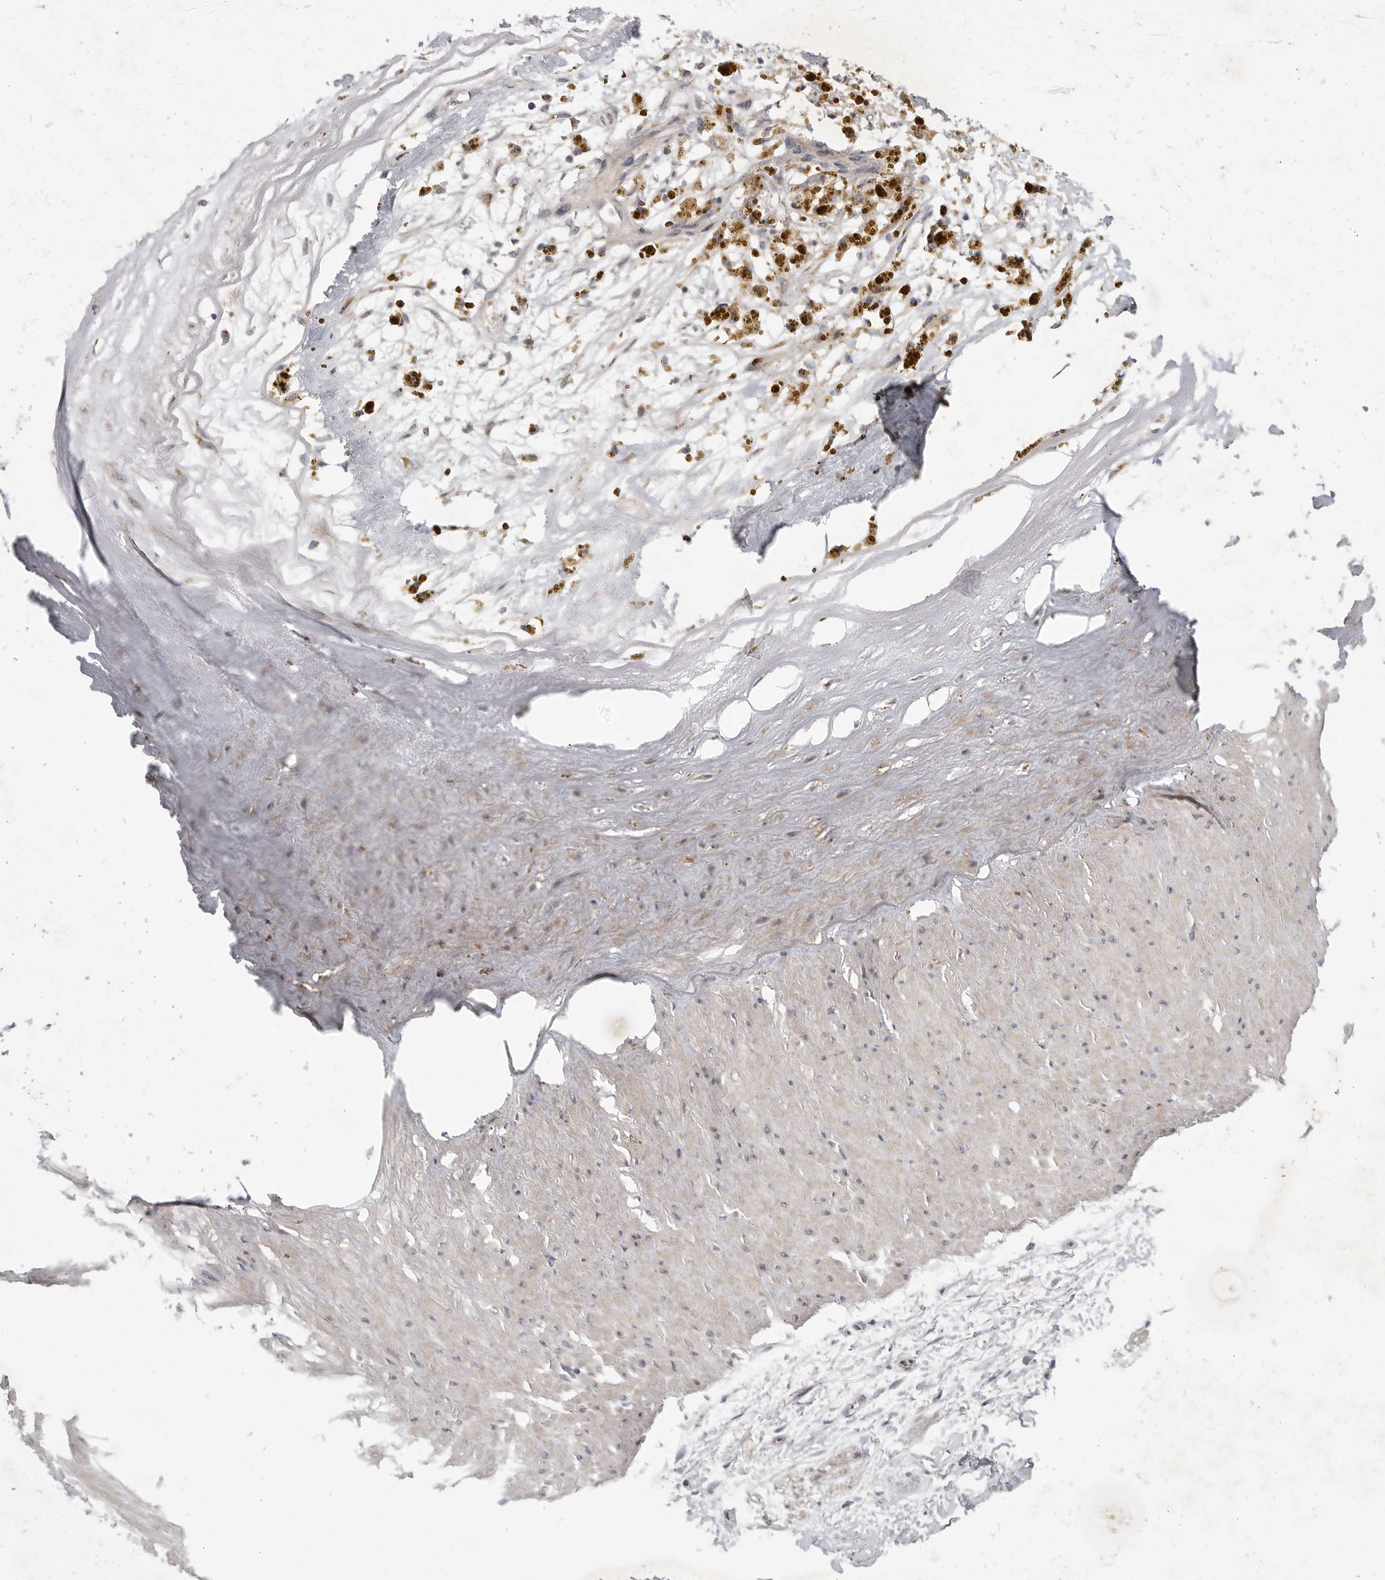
{"staining": {"intensity": "negative", "quantity": "none", "location": "none"}, "tissue": "adipose tissue", "cell_type": "Adipocytes", "image_type": "normal", "snomed": [{"axis": "morphology", "description": "Normal tissue, NOS"}, {"axis": "topography", "description": "Soft tissue"}], "caption": "Histopathology image shows no significant protein positivity in adipocytes of unremarkable adipose tissue.", "gene": "FBXO43", "patient": {"sex": "male", "age": 72}}